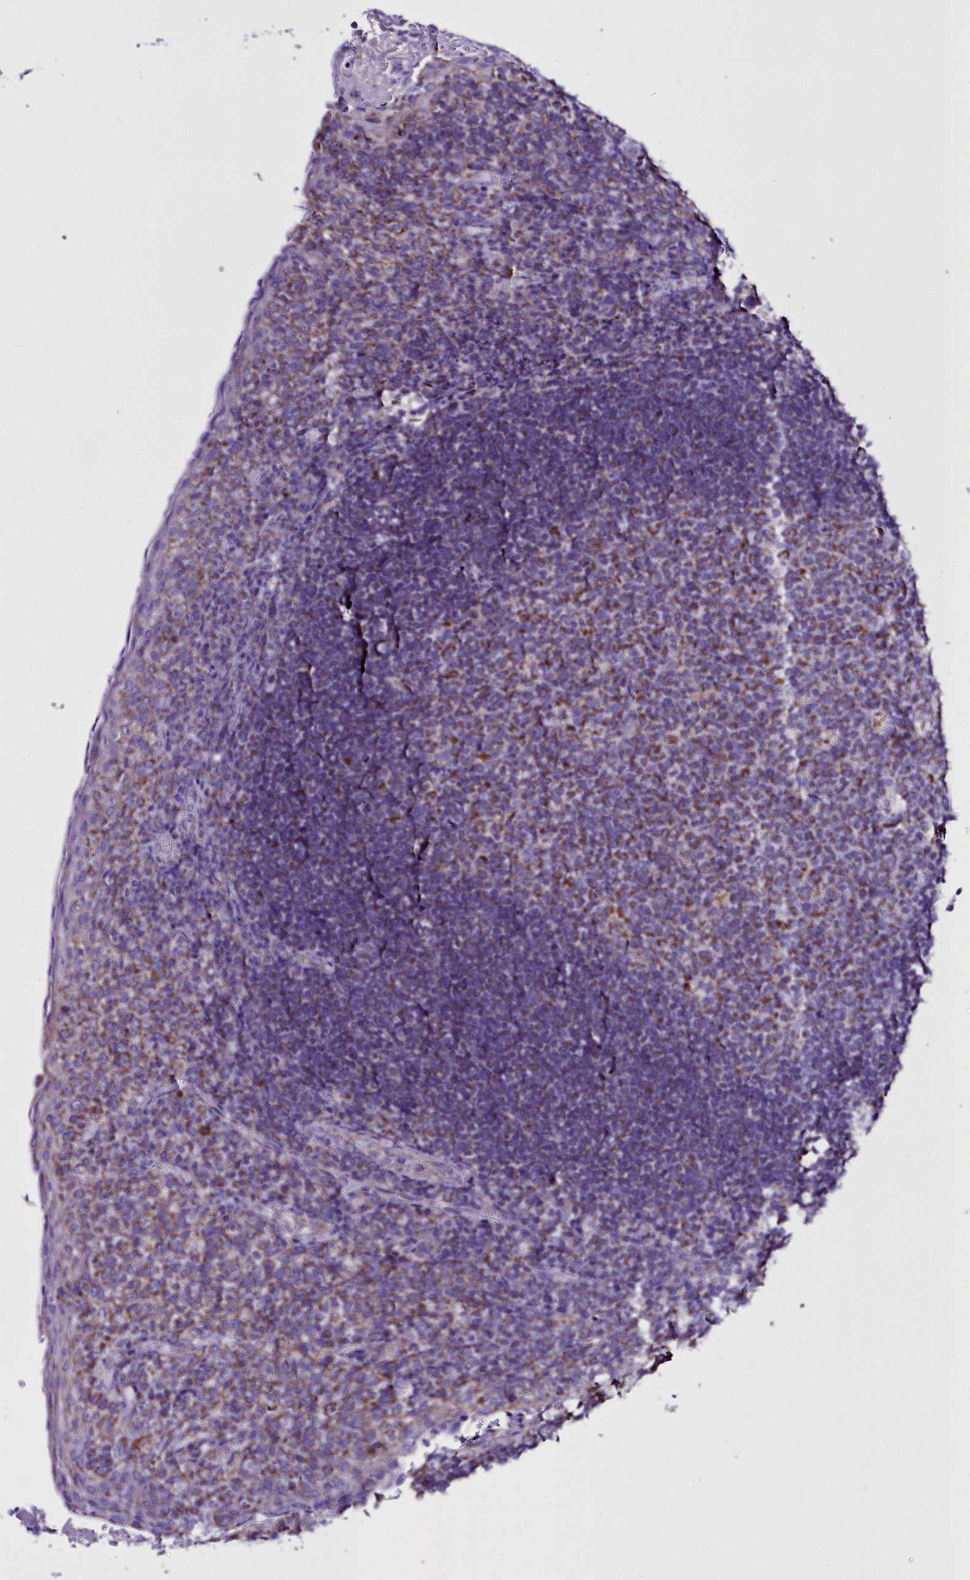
{"staining": {"intensity": "strong", "quantity": ">75%", "location": "cytoplasmic/membranous"}, "tissue": "tonsil", "cell_type": "Germinal center cells", "image_type": "normal", "snomed": [{"axis": "morphology", "description": "Normal tissue, NOS"}, {"axis": "topography", "description": "Tonsil"}], "caption": "This is a photomicrograph of immunohistochemistry staining of unremarkable tonsil, which shows strong expression in the cytoplasmic/membranous of germinal center cells.", "gene": "WDFY3", "patient": {"sex": "male", "age": 17}}